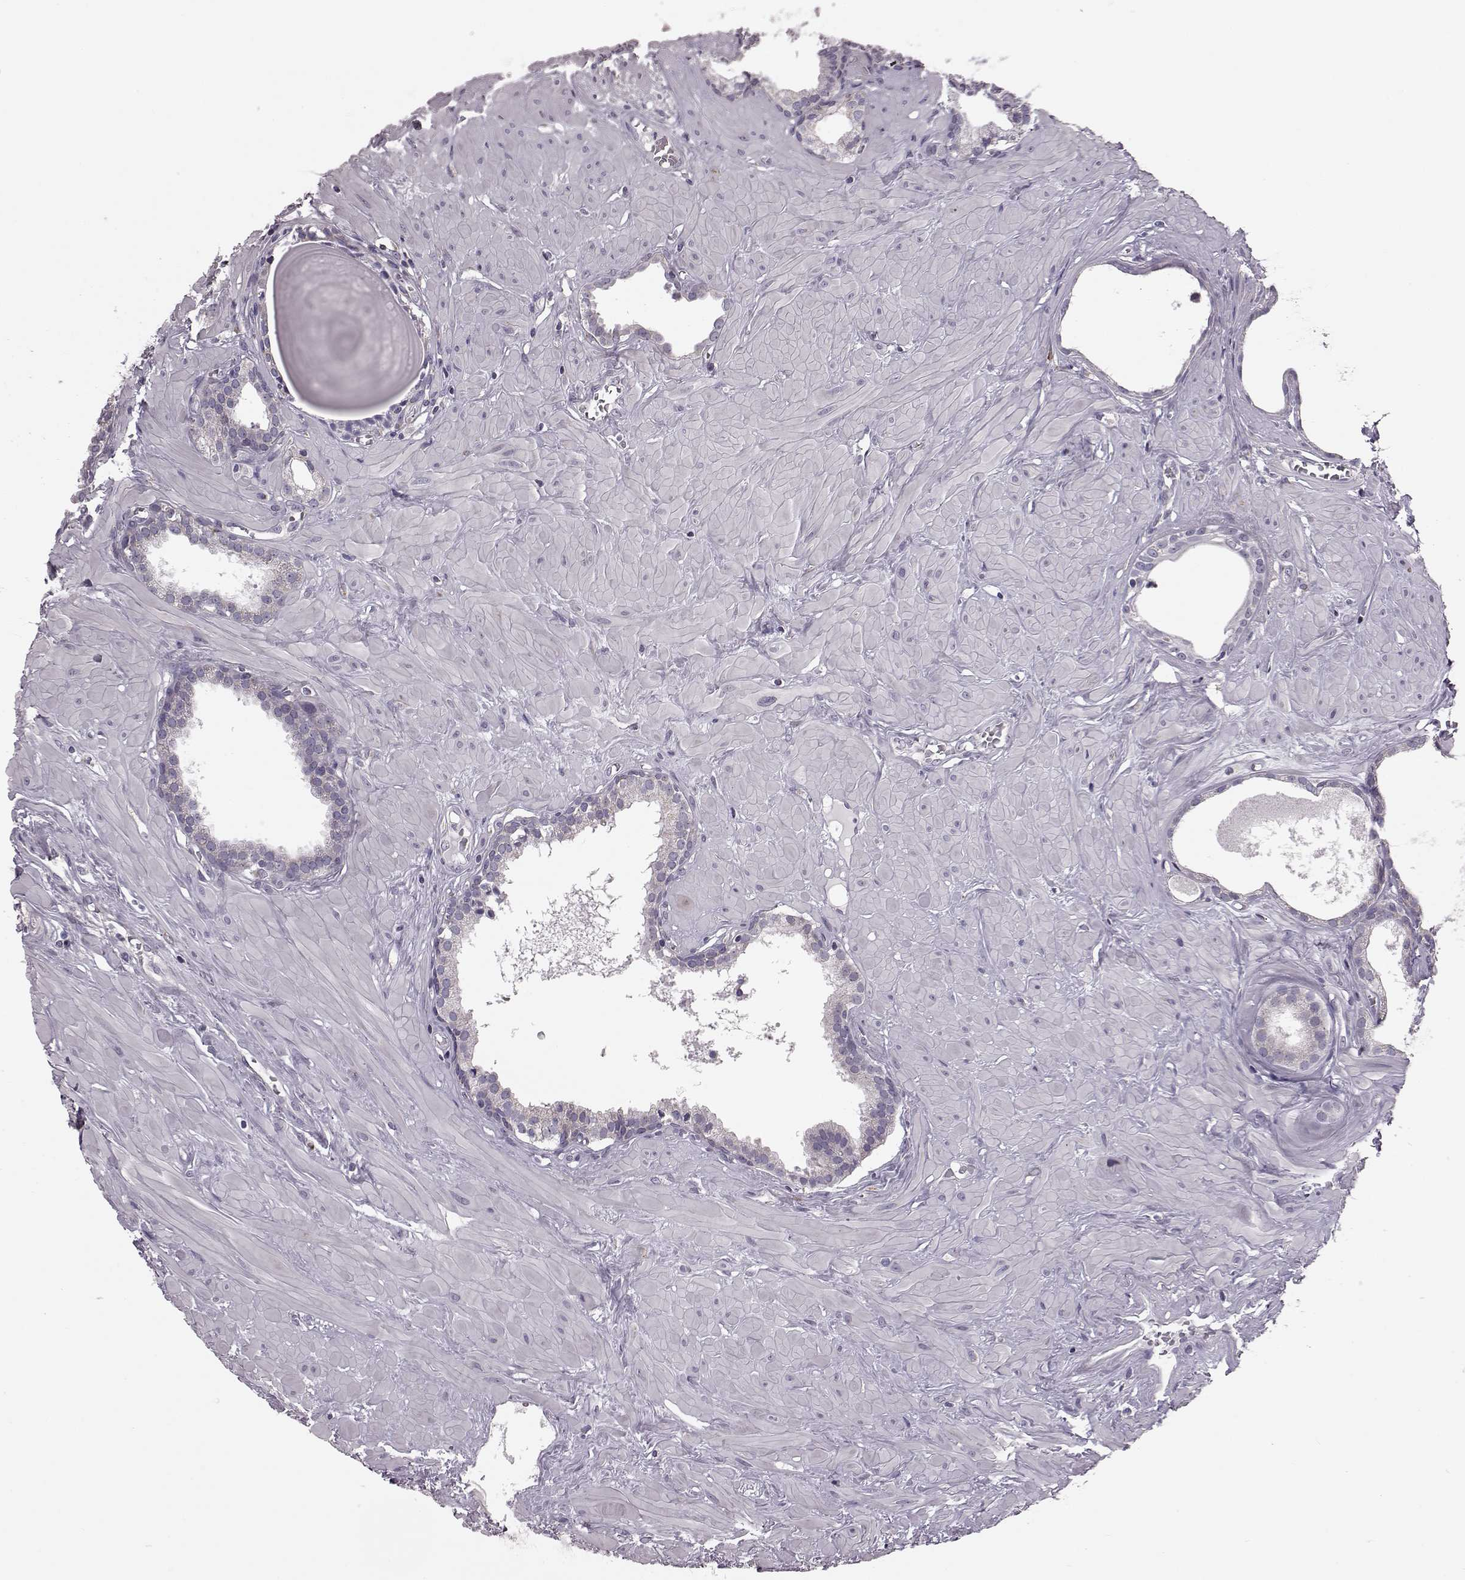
{"staining": {"intensity": "weak", "quantity": "25%-75%", "location": "cytoplasmic/membranous"}, "tissue": "prostate", "cell_type": "Glandular cells", "image_type": "normal", "snomed": [{"axis": "morphology", "description": "Normal tissue, NOS"}, {"axis": "topography", "description": "Prostate"}], "caption": "Immunohistochemistry (DAB (3,3'-diaminobenzidine)) staining of benign human prostate demonstrates weak cytoplasmic/membranous protein positivity in about 25%-75% of glandular cells.", "gene": "FAM8A1", "patient": {"sex": "male", "age": 48}}